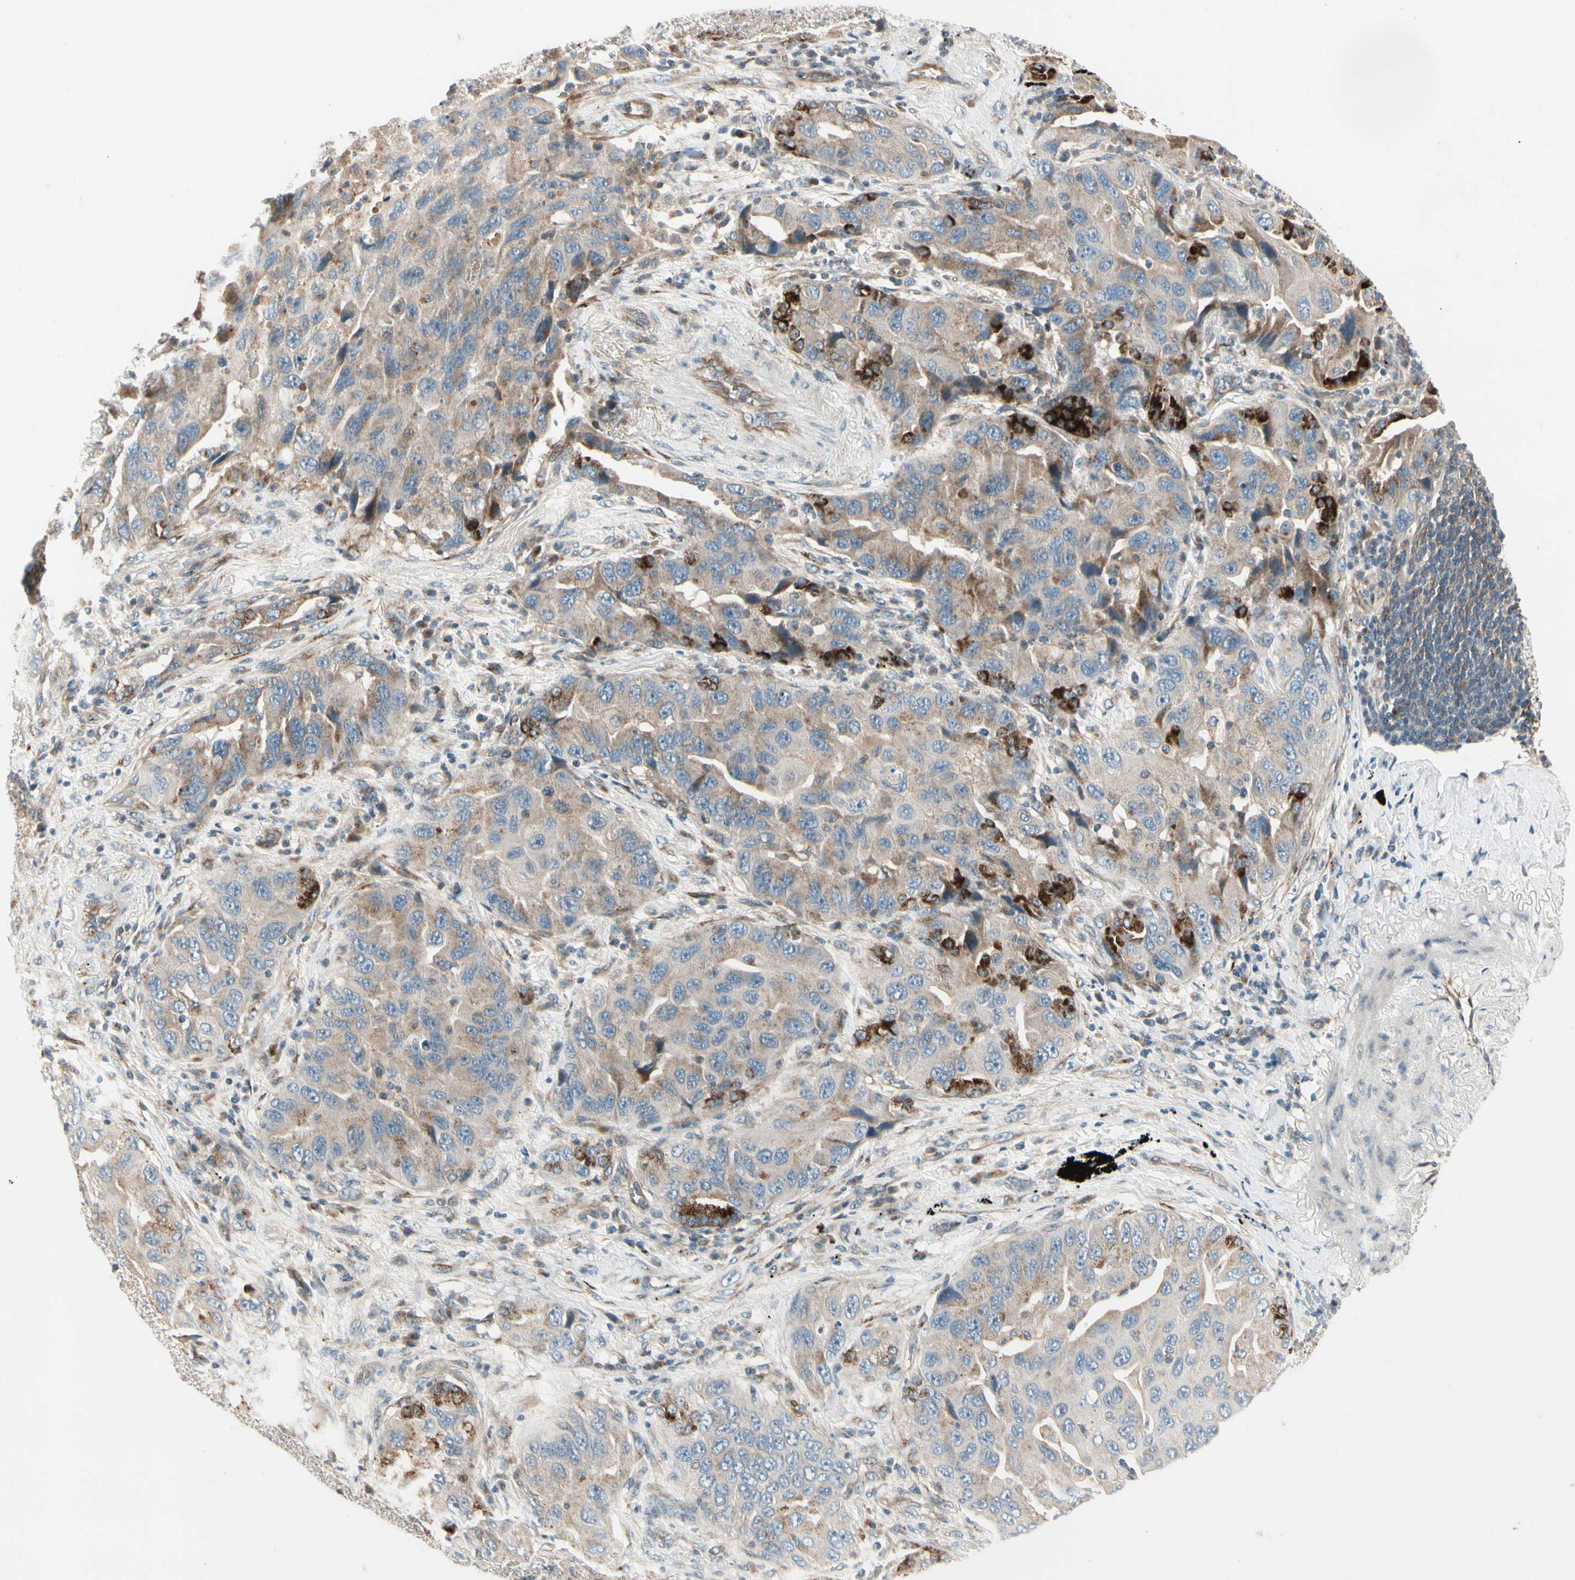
{"staining": {"intensity": "moderate", "quantity": ">75%", "location": "cytoplasmic/membranous"}, "tissue": "lung cancer", "cell_type": "Tumor cells", "image_type": "cancer", "snomed": [{"axis": "morphology", "description": "Adenocarcinoma, NOS"}, {"axis": "topography", "description": "Lung"}], "caption": "Brown immunohistochemical staining in adenocarcinoma (lung) reveals moderate cytoplasmic/membranous staining in about >75% of tumor cells.", "gene": "ABCA3", "patient": {"sex": "female", "age": 65}}